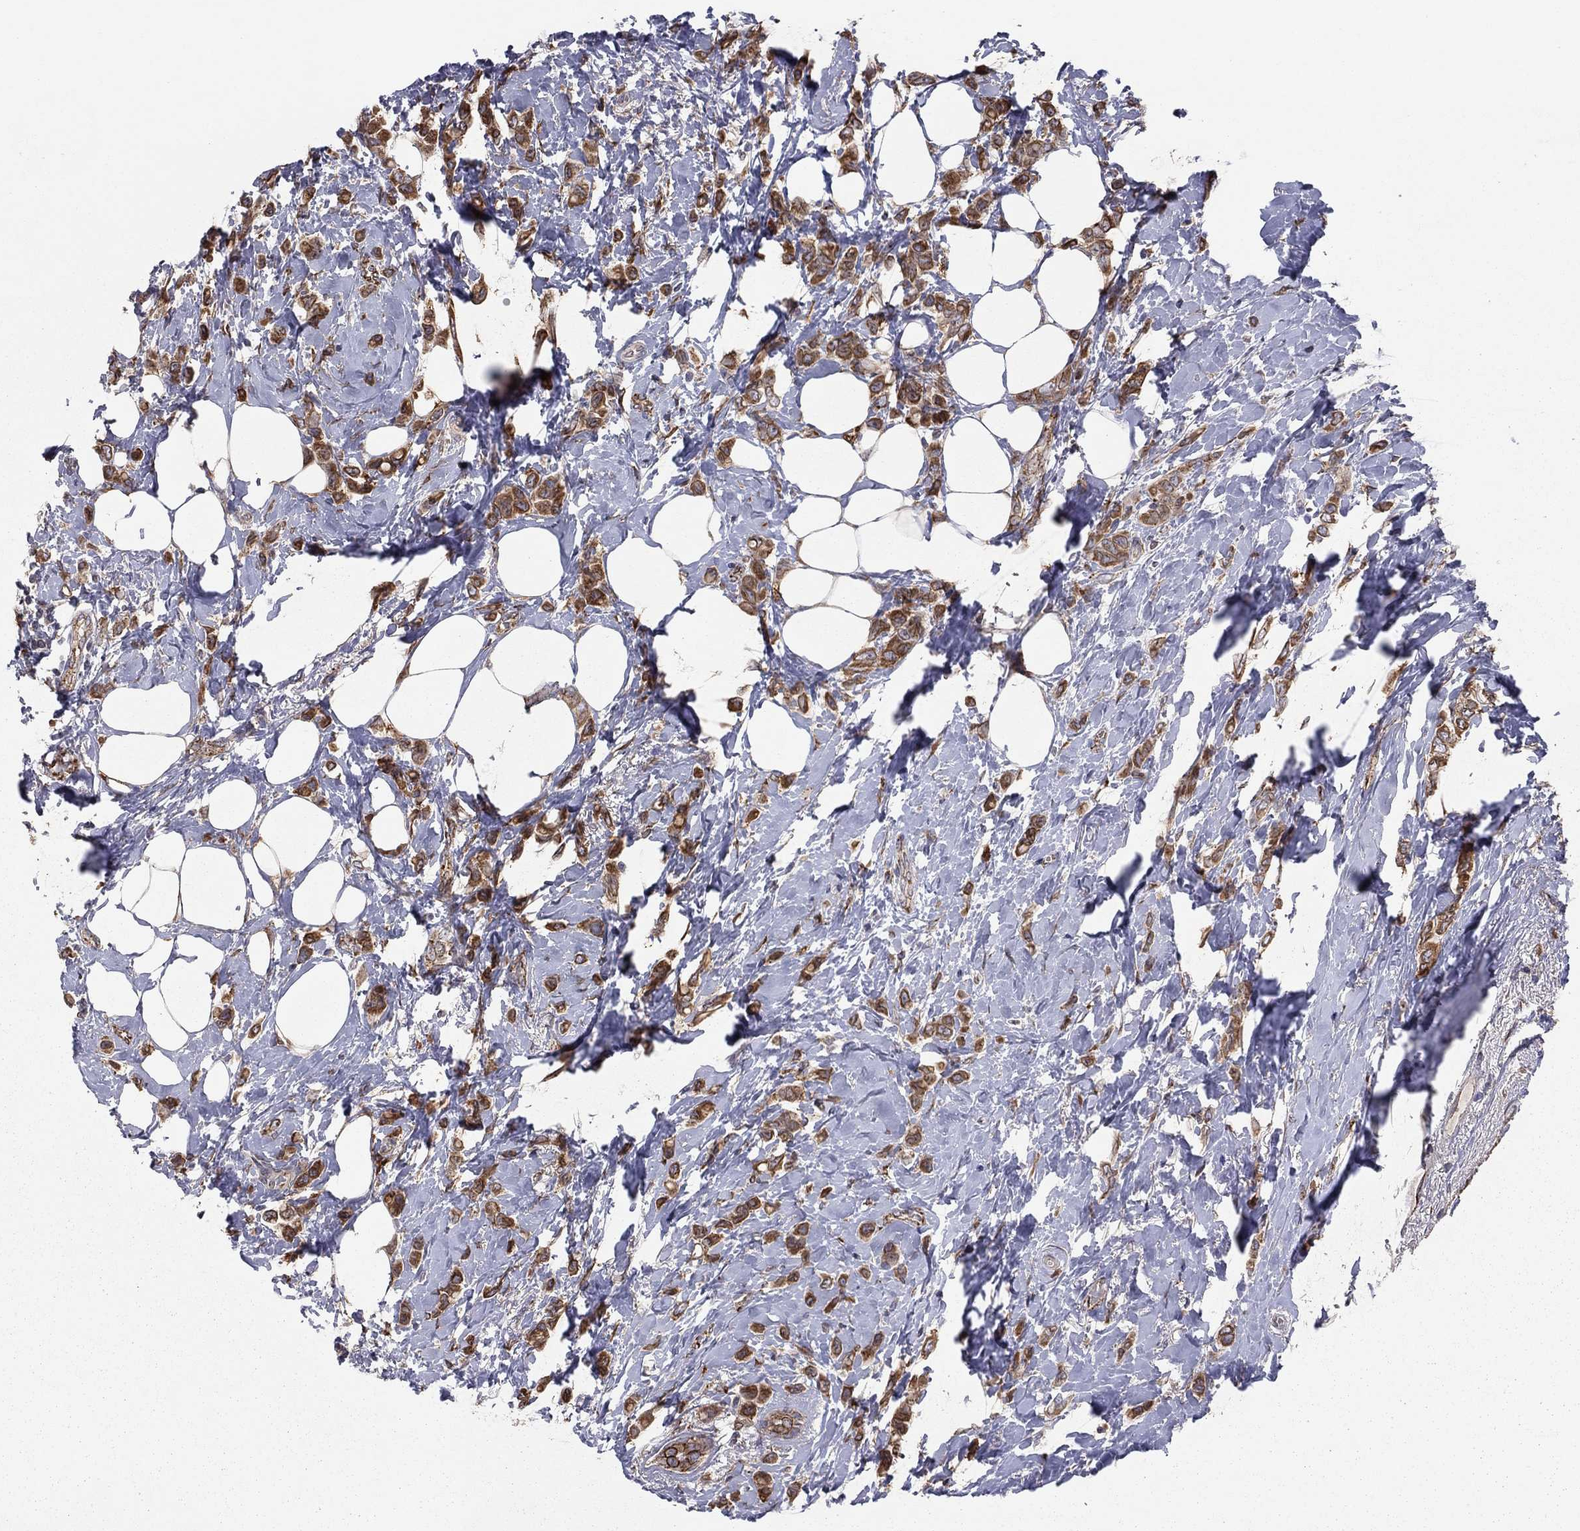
{"staining": {"intensity": "strong", "quantity": ">75%", "location": "cytoplasmic/membranous"}, "tissue": "breast cancer", "cell_type": "Tumor cells", "image_type": "cancer", "snomed": [{"axis": "morphology", "description": "Lobular carcinoma"}, {"axis": "topography", "description": "Breast"}], "caption": "Breast lobular carcinoma tissue displays strong cytoplasmic/membranous positivity in approximately >75% of tumor cells", "gene": "YIF1A", "patient": {"sex": "female", "age": 66}}